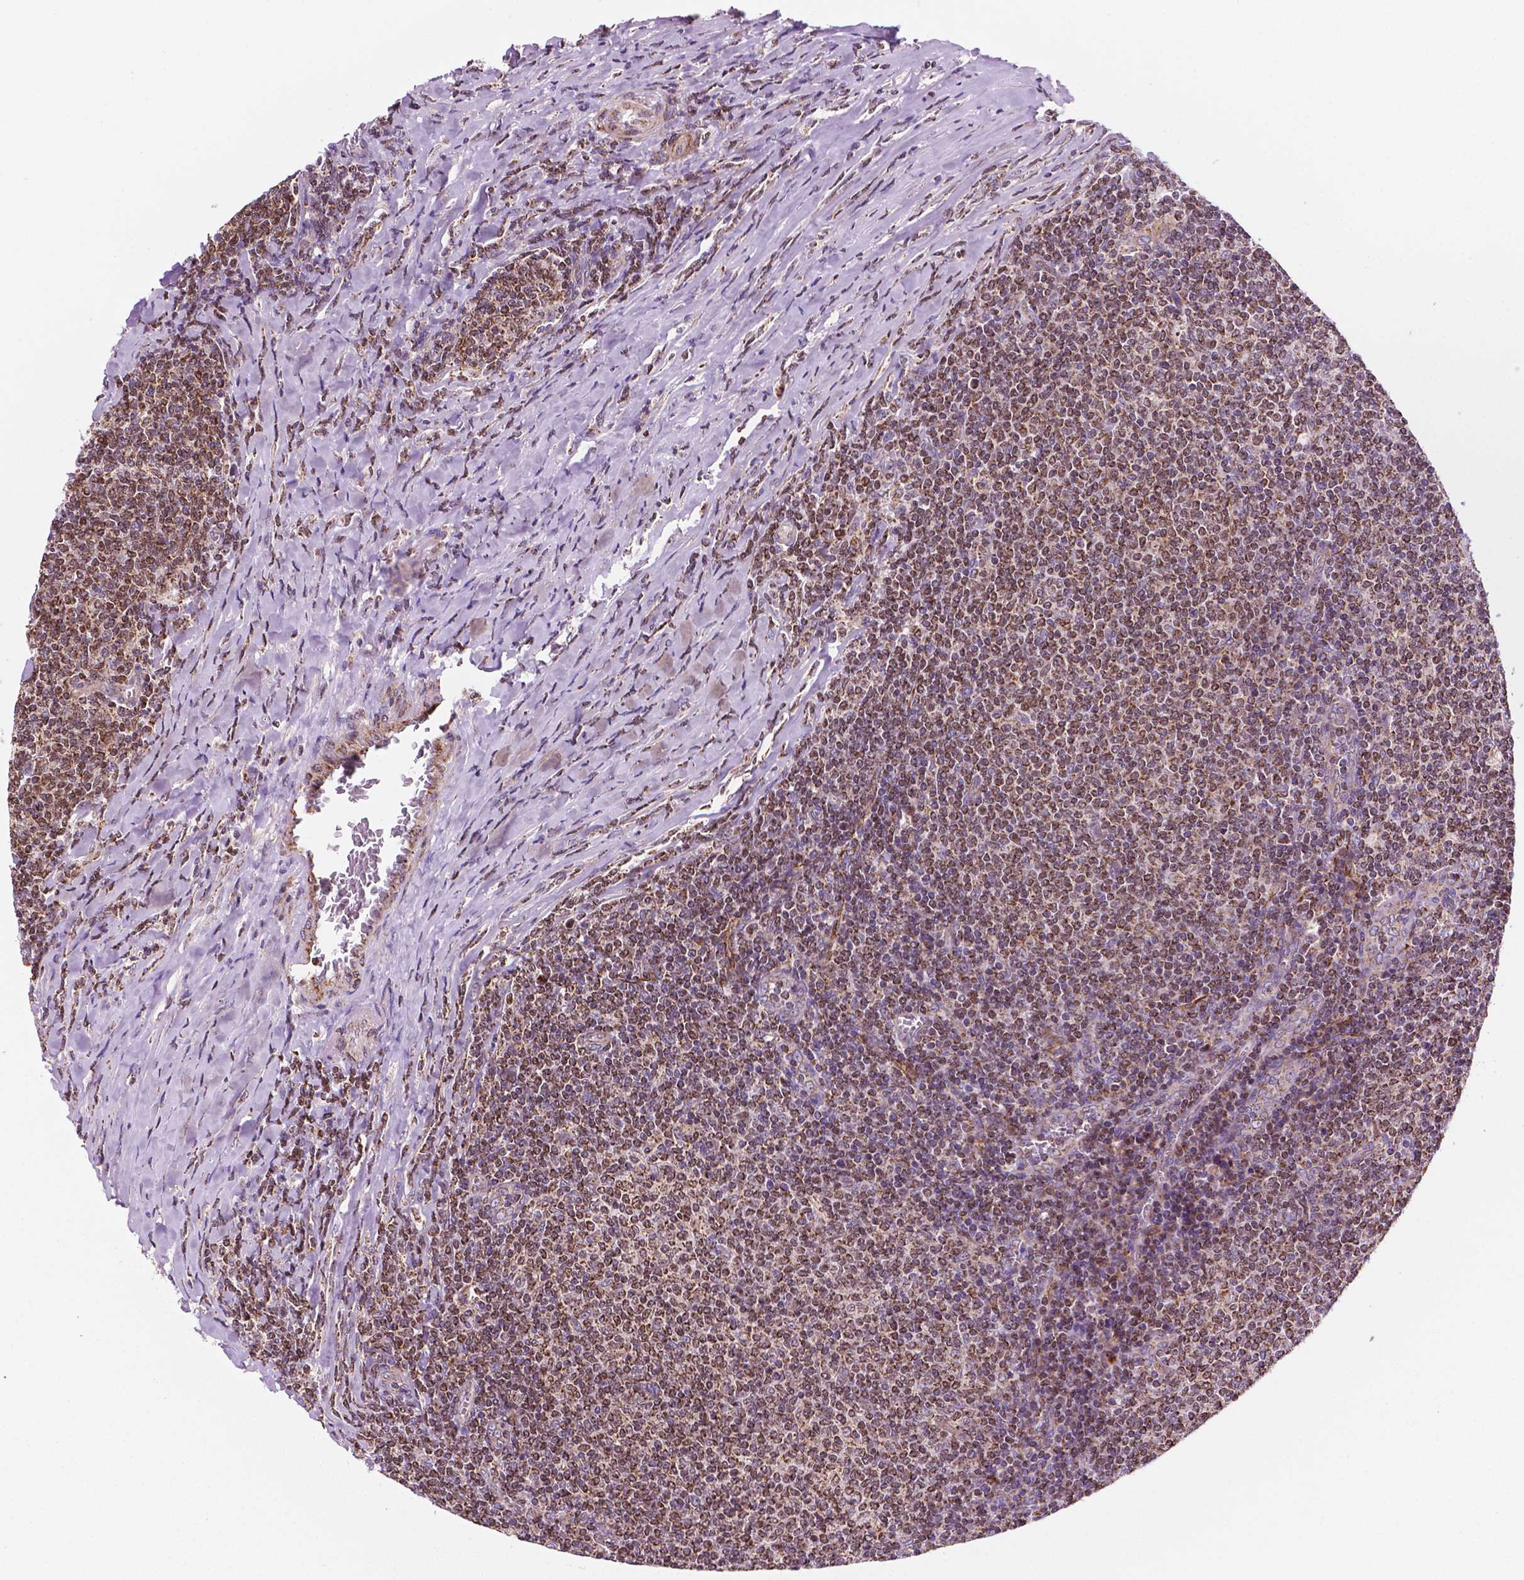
{"staining": {"intensity": "moderate", "quantity": ">75%", "location": "cytoplasmic/membranous"}, "tissue": "lymphoma", "cell_type": "Tumor cells", "image_type": "cancer", "snomed": [{"axis": "morphology", "description": "Malignant lymphoma, non-Hodgkin's type, Low grade"}, {"axis": "topography", "description": "Lymph node"}], "caption": "Moderate cytoplasmic/membranous expression is identified in about >75% of tumor cells in malignant lymphoma, non-Hodgkin's type (low-grade).", "gene": "GEMIN4", "patient": {"sex": "male", "age": 52}}